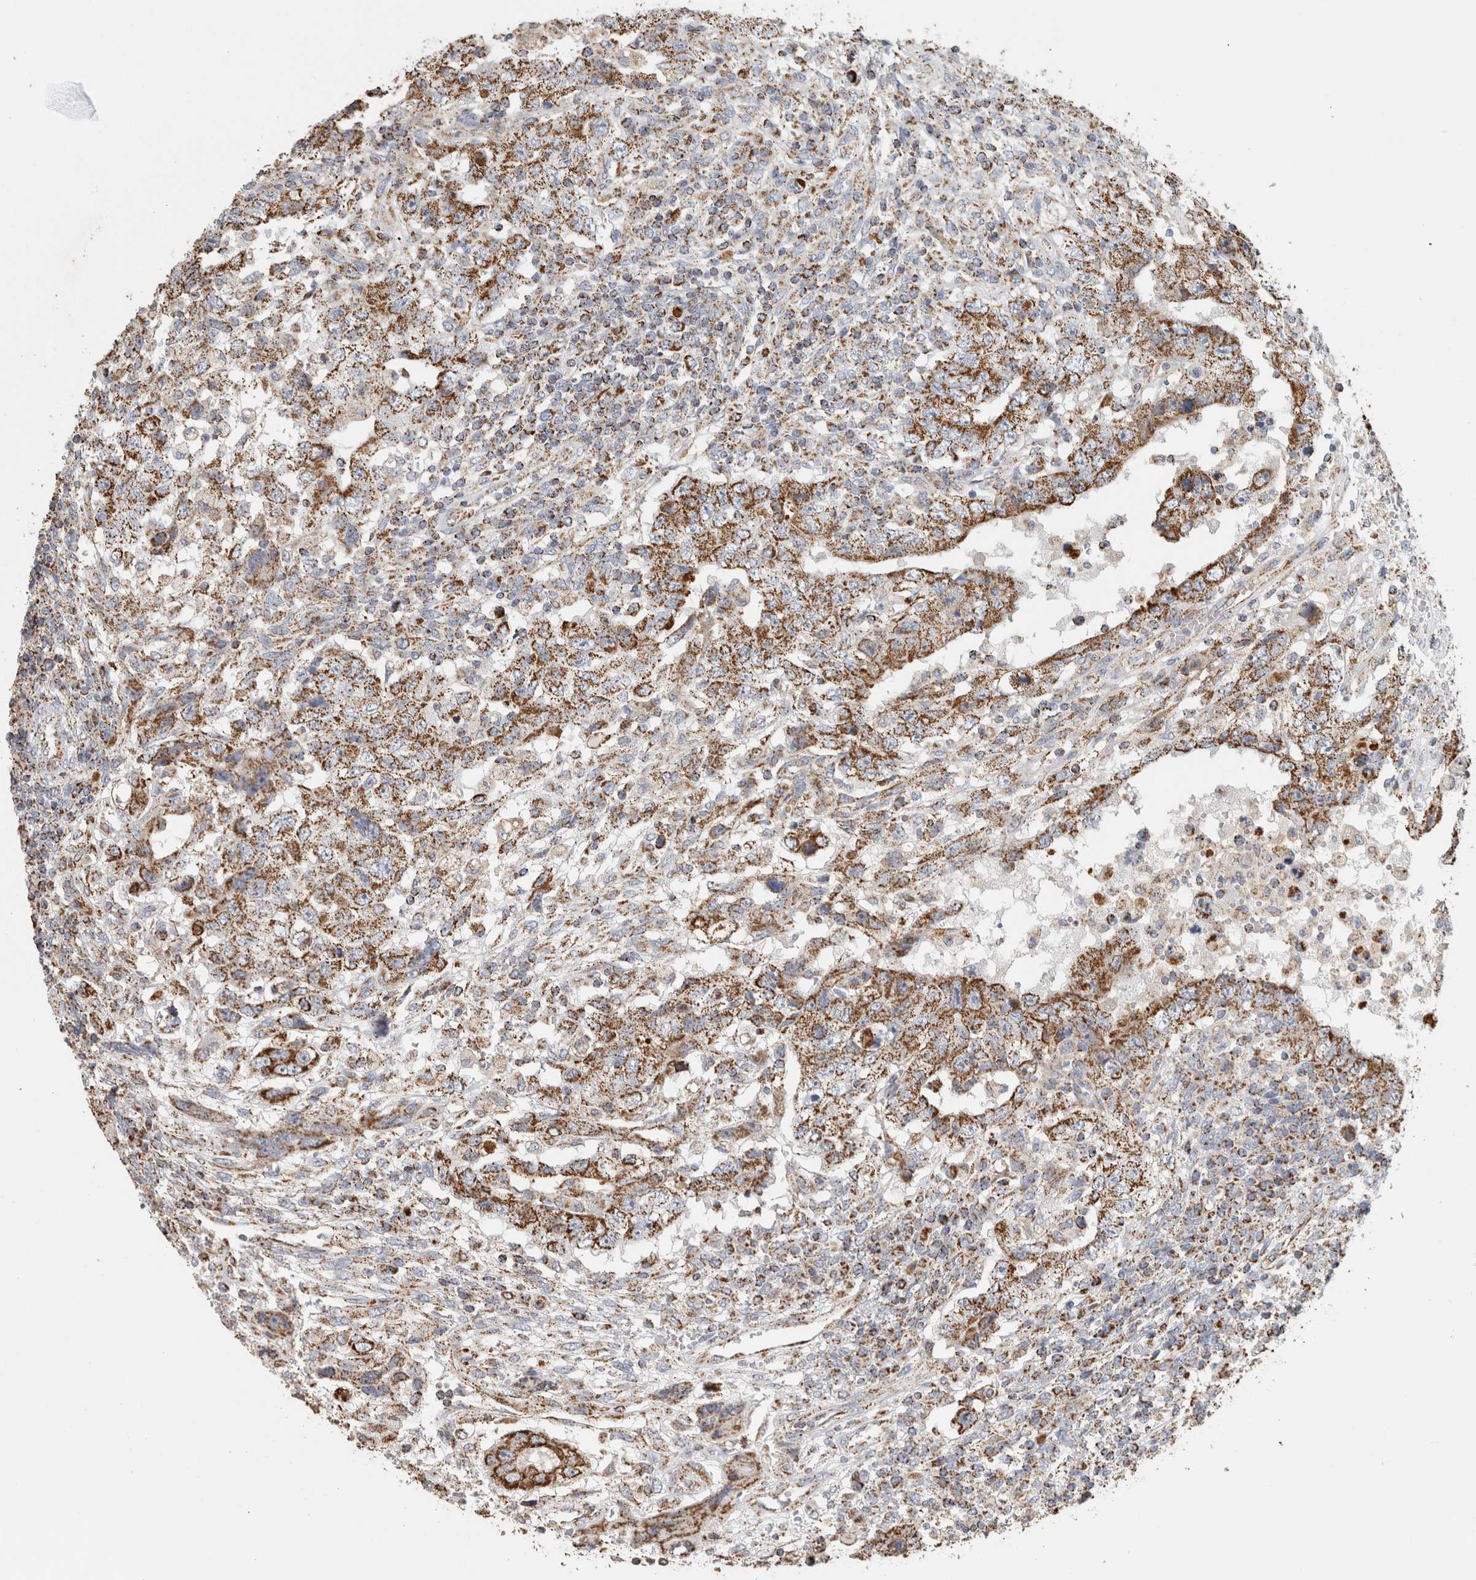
{"staining": {"intensity": "moderate", "quantity": ">75%", "location": "cytoplasmic/membranous"}, "tissue": "testis cancer", "cell_type": "Tumor cells", "image_type": "cancer", "snomed": [{"axis": "morphology", "description": "Carcinoma, Embryonal, NOS"}, {"axis": "topography", "description": "Testis"}], "caption": "Immunohistochemical staining of human testis cancer shows medium levels of moderate cytoplasmic/membranous protein expression in approximately >75% of tumor cells.", "gene": "ST8SIA1", "patient": {"sex": "male", "age": 26}}